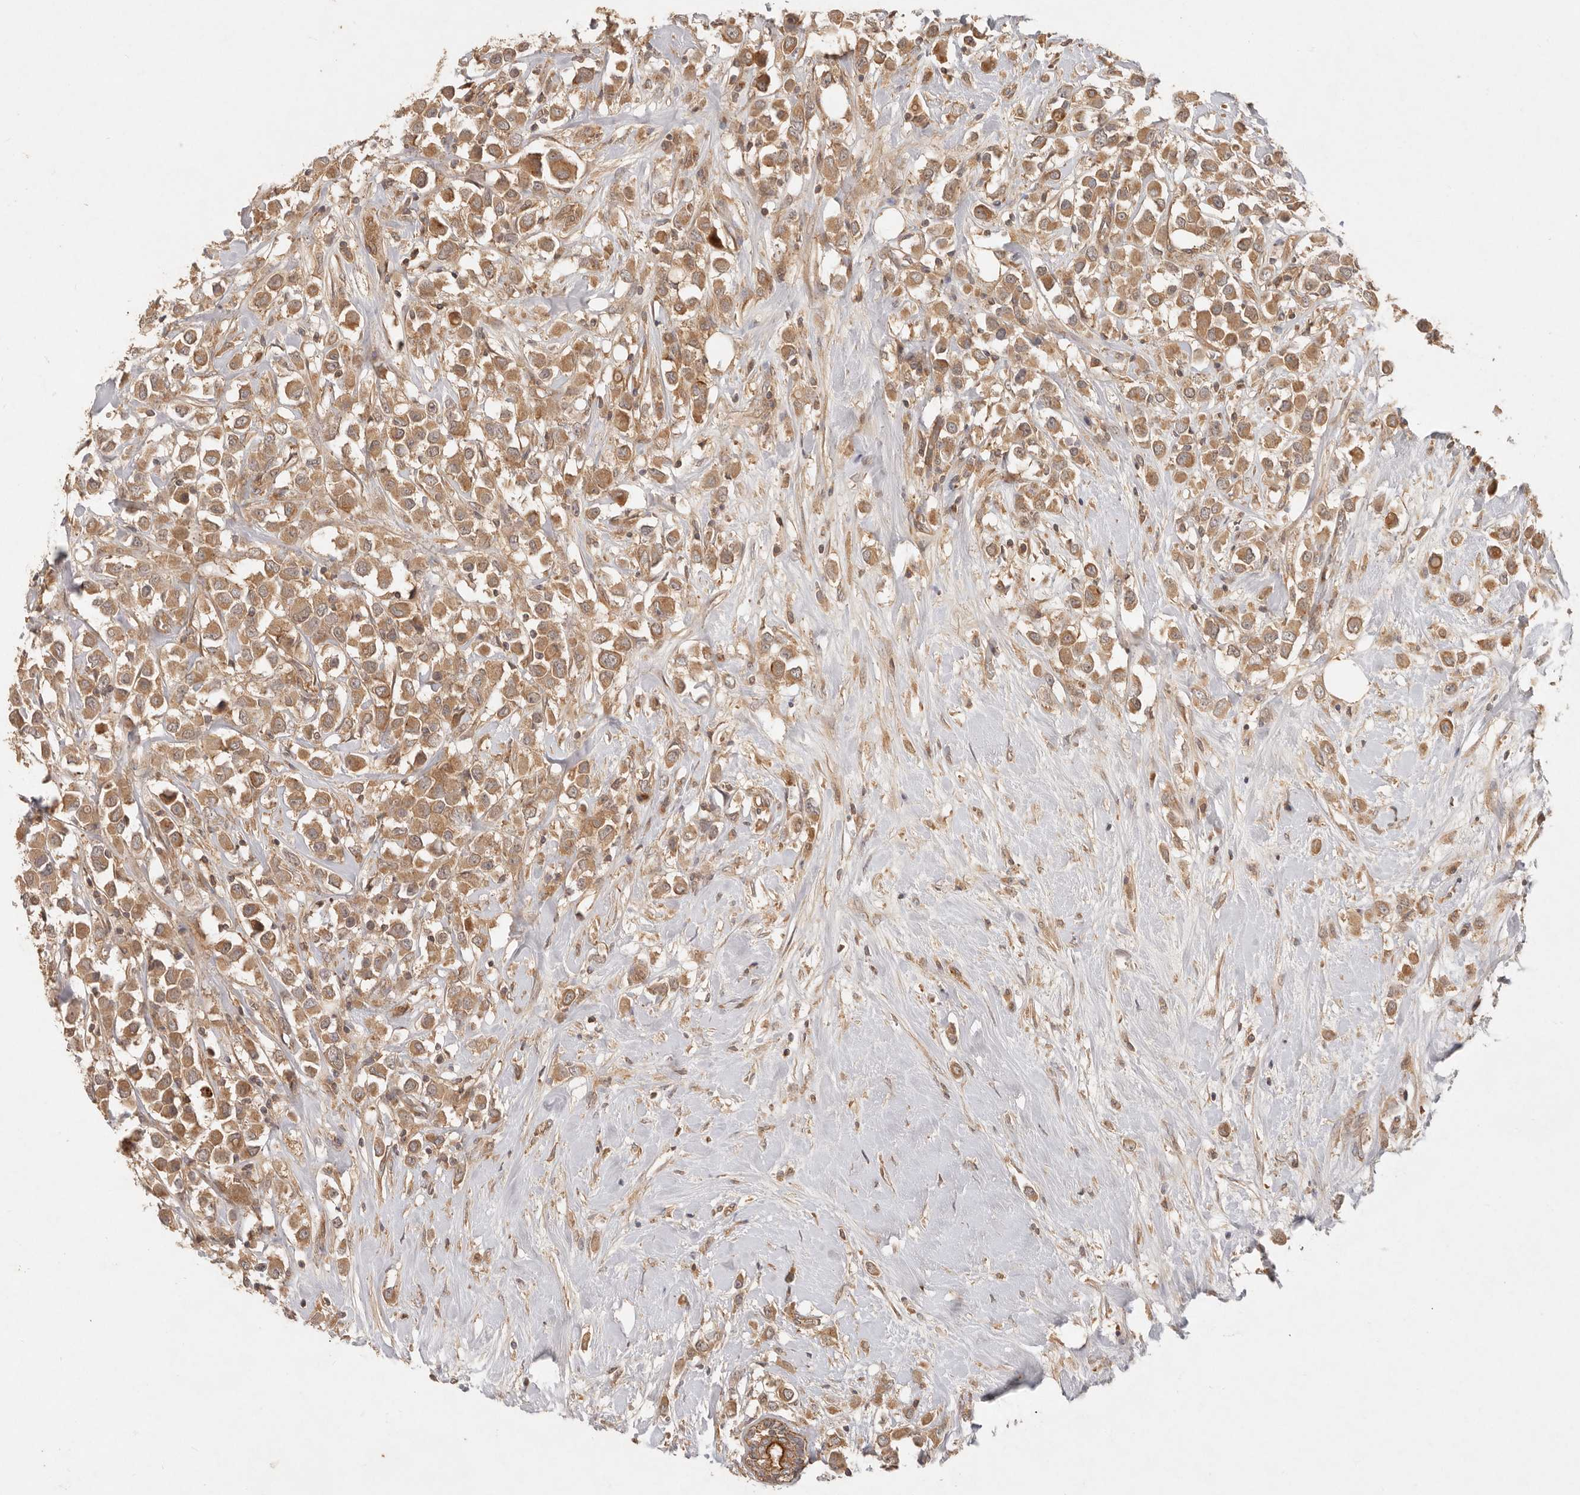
{"staining": {"intensity": "moderate", "quantity": ">75%", "location": "cytoplasmic/membranous"}, "tissue": "breast cancer", "cell_type": "Tumor cells", "image_type": "cancer", "snomed": [{"axis": "morphology", "description": "Duct carcinoma"}, {"axis": "topography", "description": "Breast"}], "caption": "Breast cancer (intraductal carcinoma) tissue shows moderate cytoplasmic/membranous staining in about >75% of tumor cells, visualized by immunohistochemistry.", "gene": "HECTD3", "patient": {"sex": "female", "age": 61}}